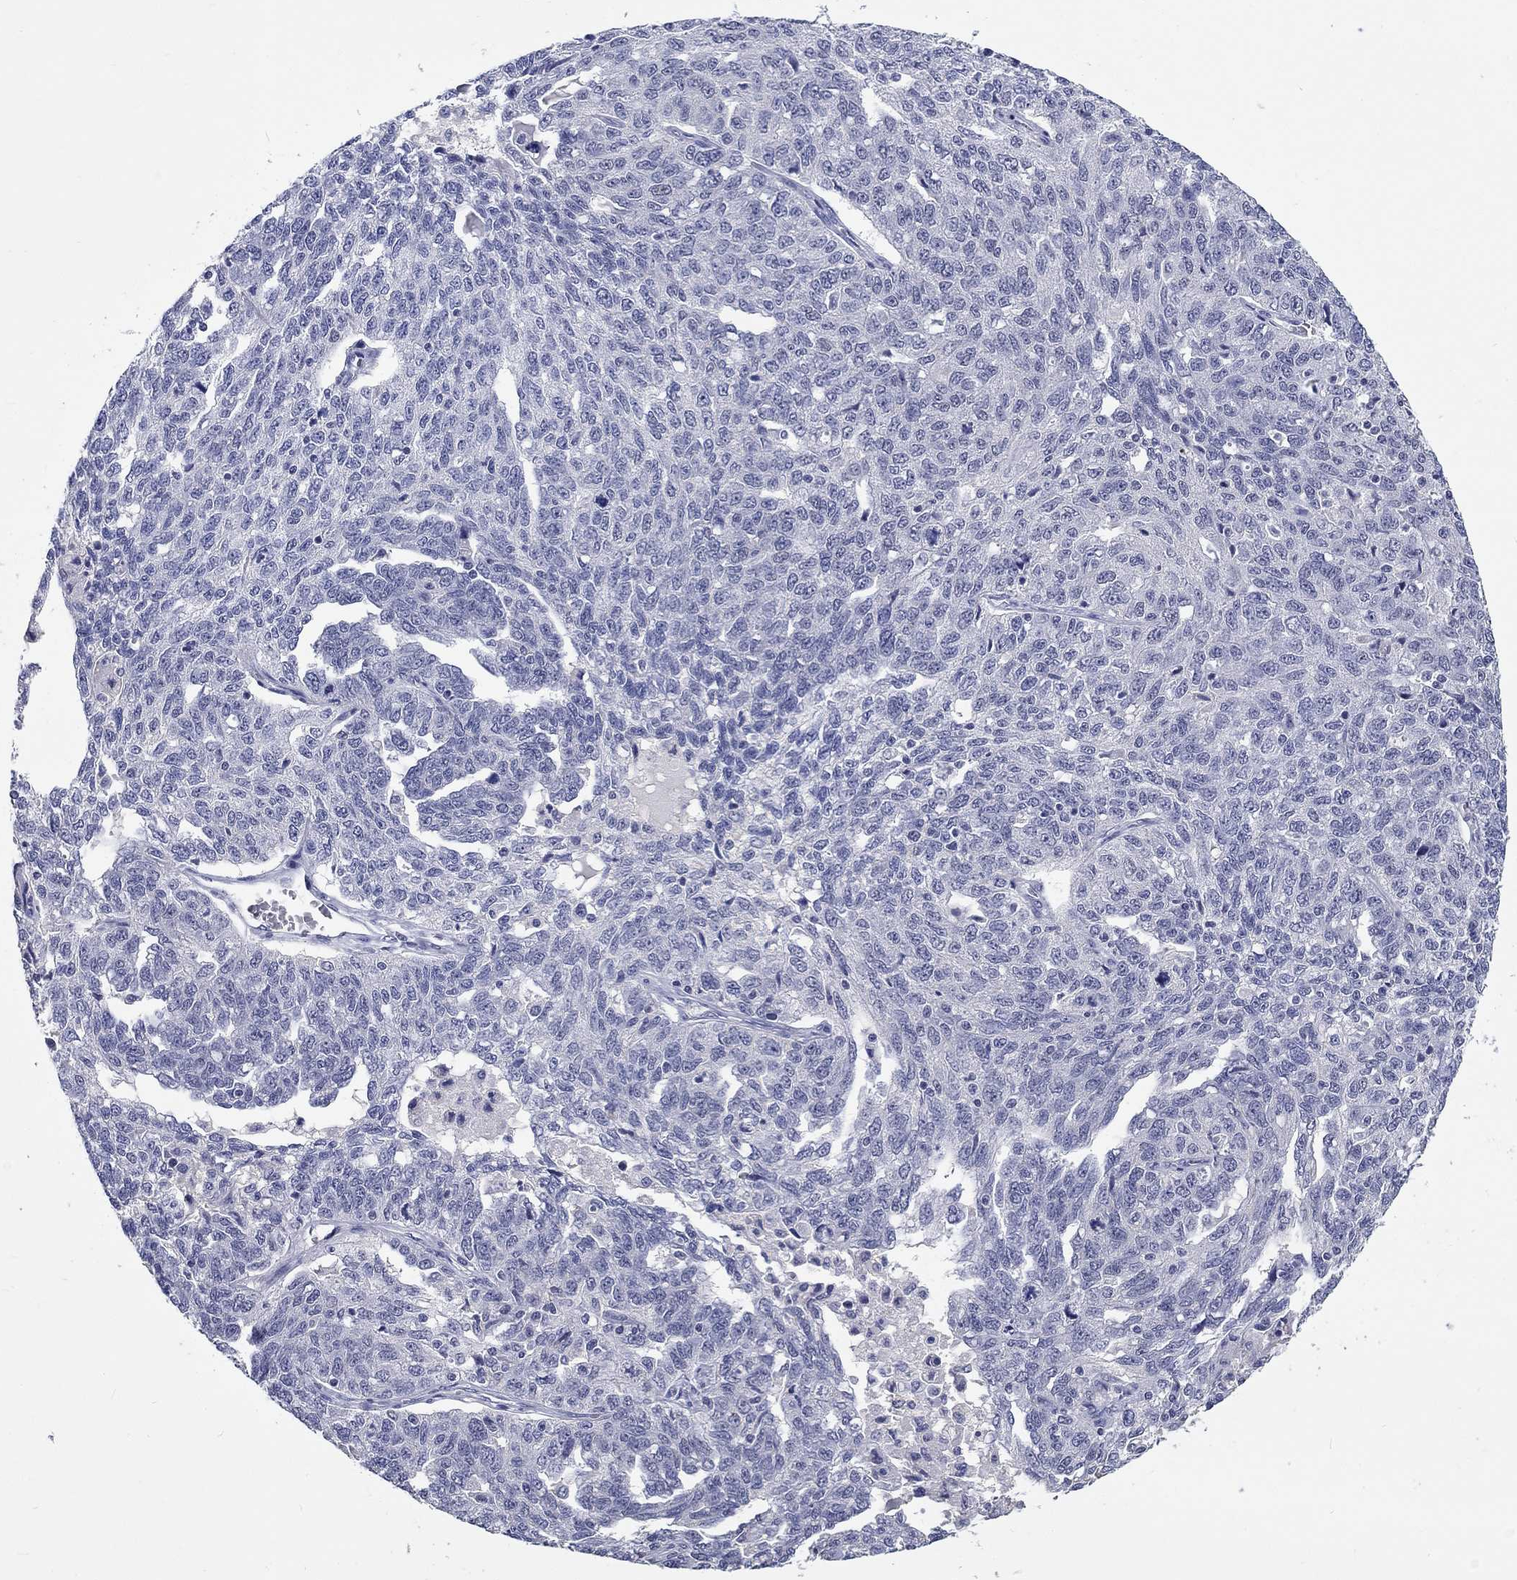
{"staining": {"intensity": "negative", "quantity": "none", "location": "none"}, "tissue": "ovarian cancer", "cell_type": "Tumor cells", "image_type": "cancer", "snomed": [{"axis": "morphology", "description": "Cystadenocarcinoma, serous, NOS"}, {"axis": "topography", "description": "Ovary"}], "caption": "This is an immunohistochemistry image of human ovarian cancer (serous cystadenocarcinoma). There is no staining in tumor cells.", "gene": "GRIN1", "patient": {"sex": "female", "age": 71}}